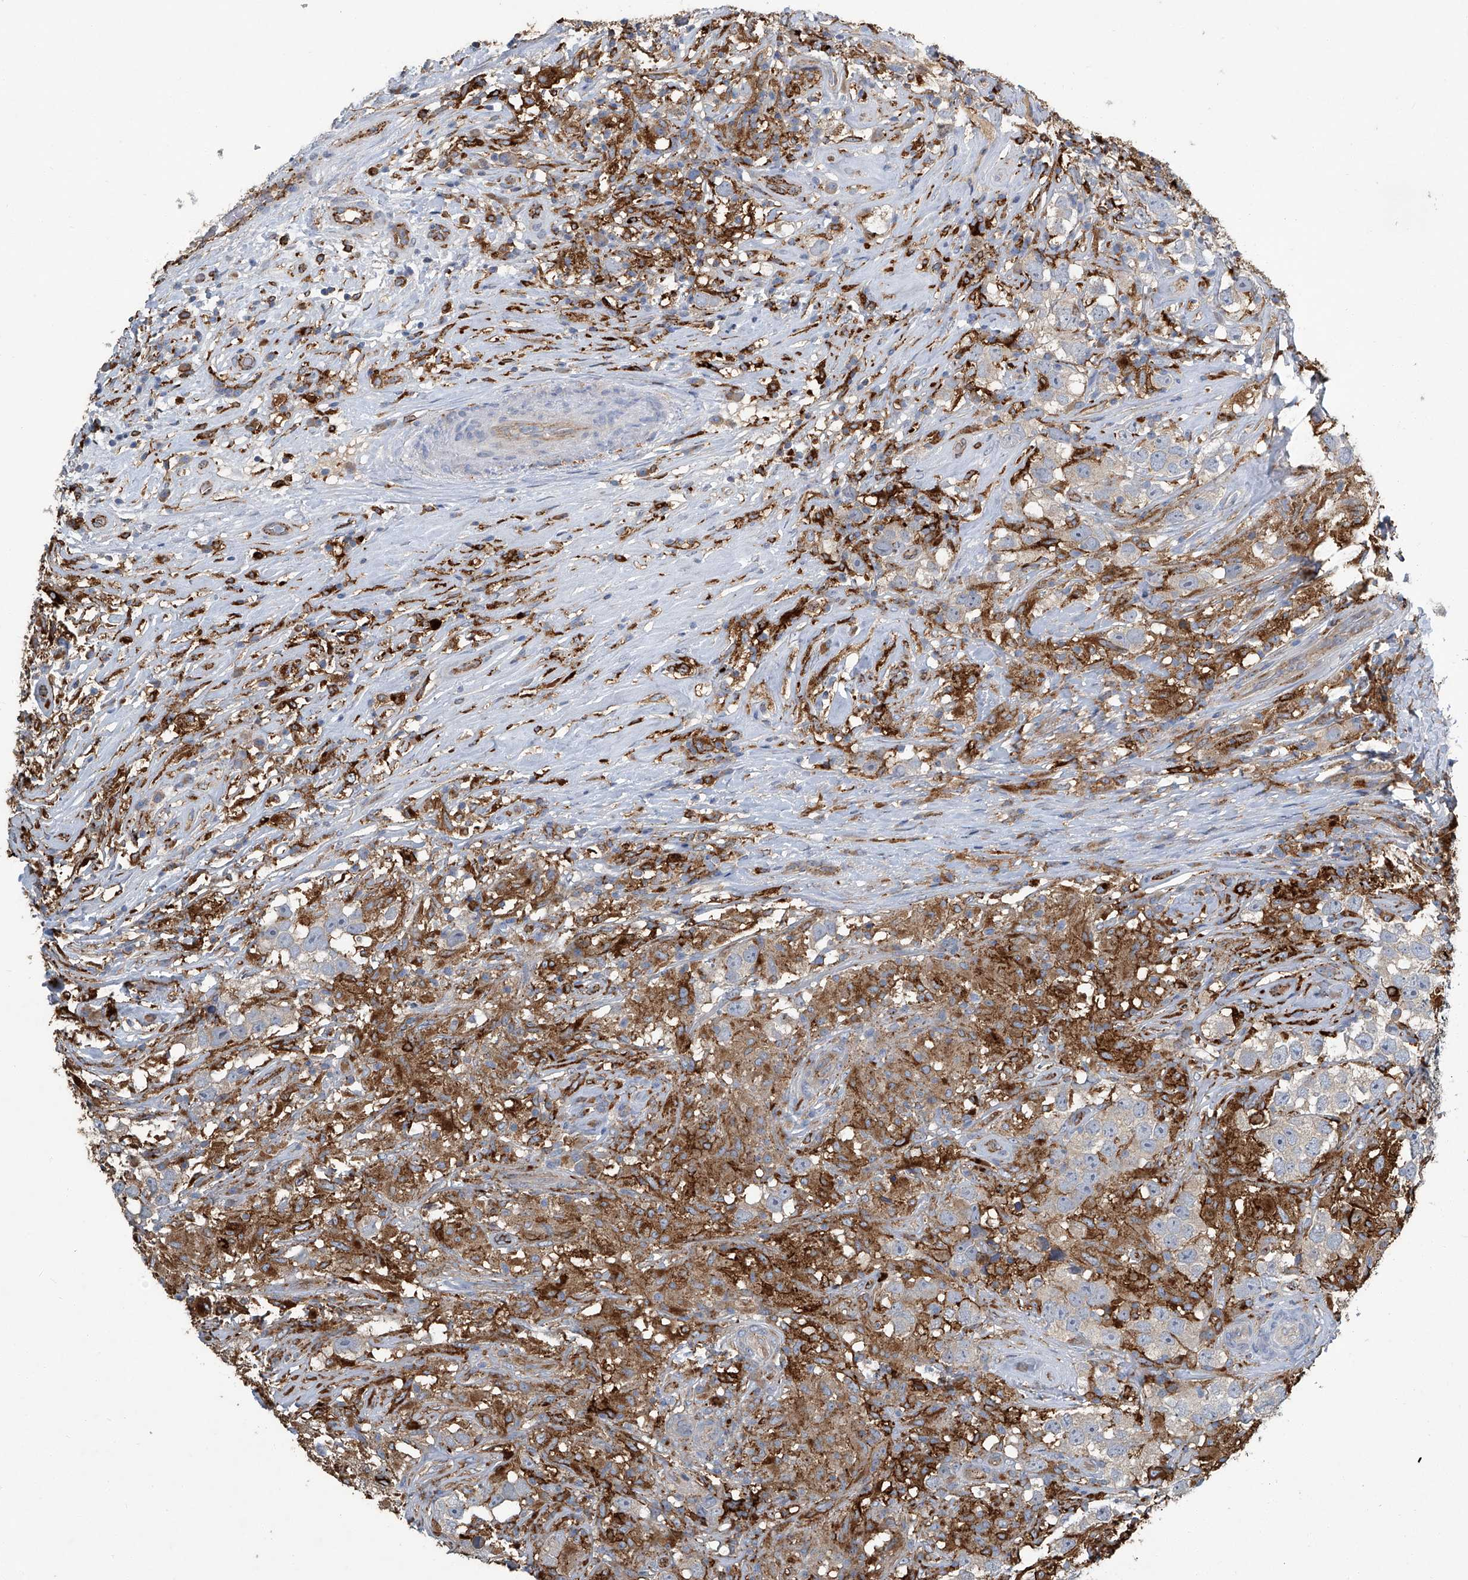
{"staining": {"intensity": "negative", "quantity": "none", "location": "none"}, "tissue": "testis cancer", "cell_type": "Tumor cells", "image_type": "cancer", "snomed": [{"axis": "morphology", "description": "Seminoma, NOS"}, {"axis": "topography", "description": "Testis"}], "caption": "Immunohistochemistry of human testis seminoma displays no positivity in tumor cells.", "gene": "FAM167A", "patient": {"sex": "male", "age": 49}}